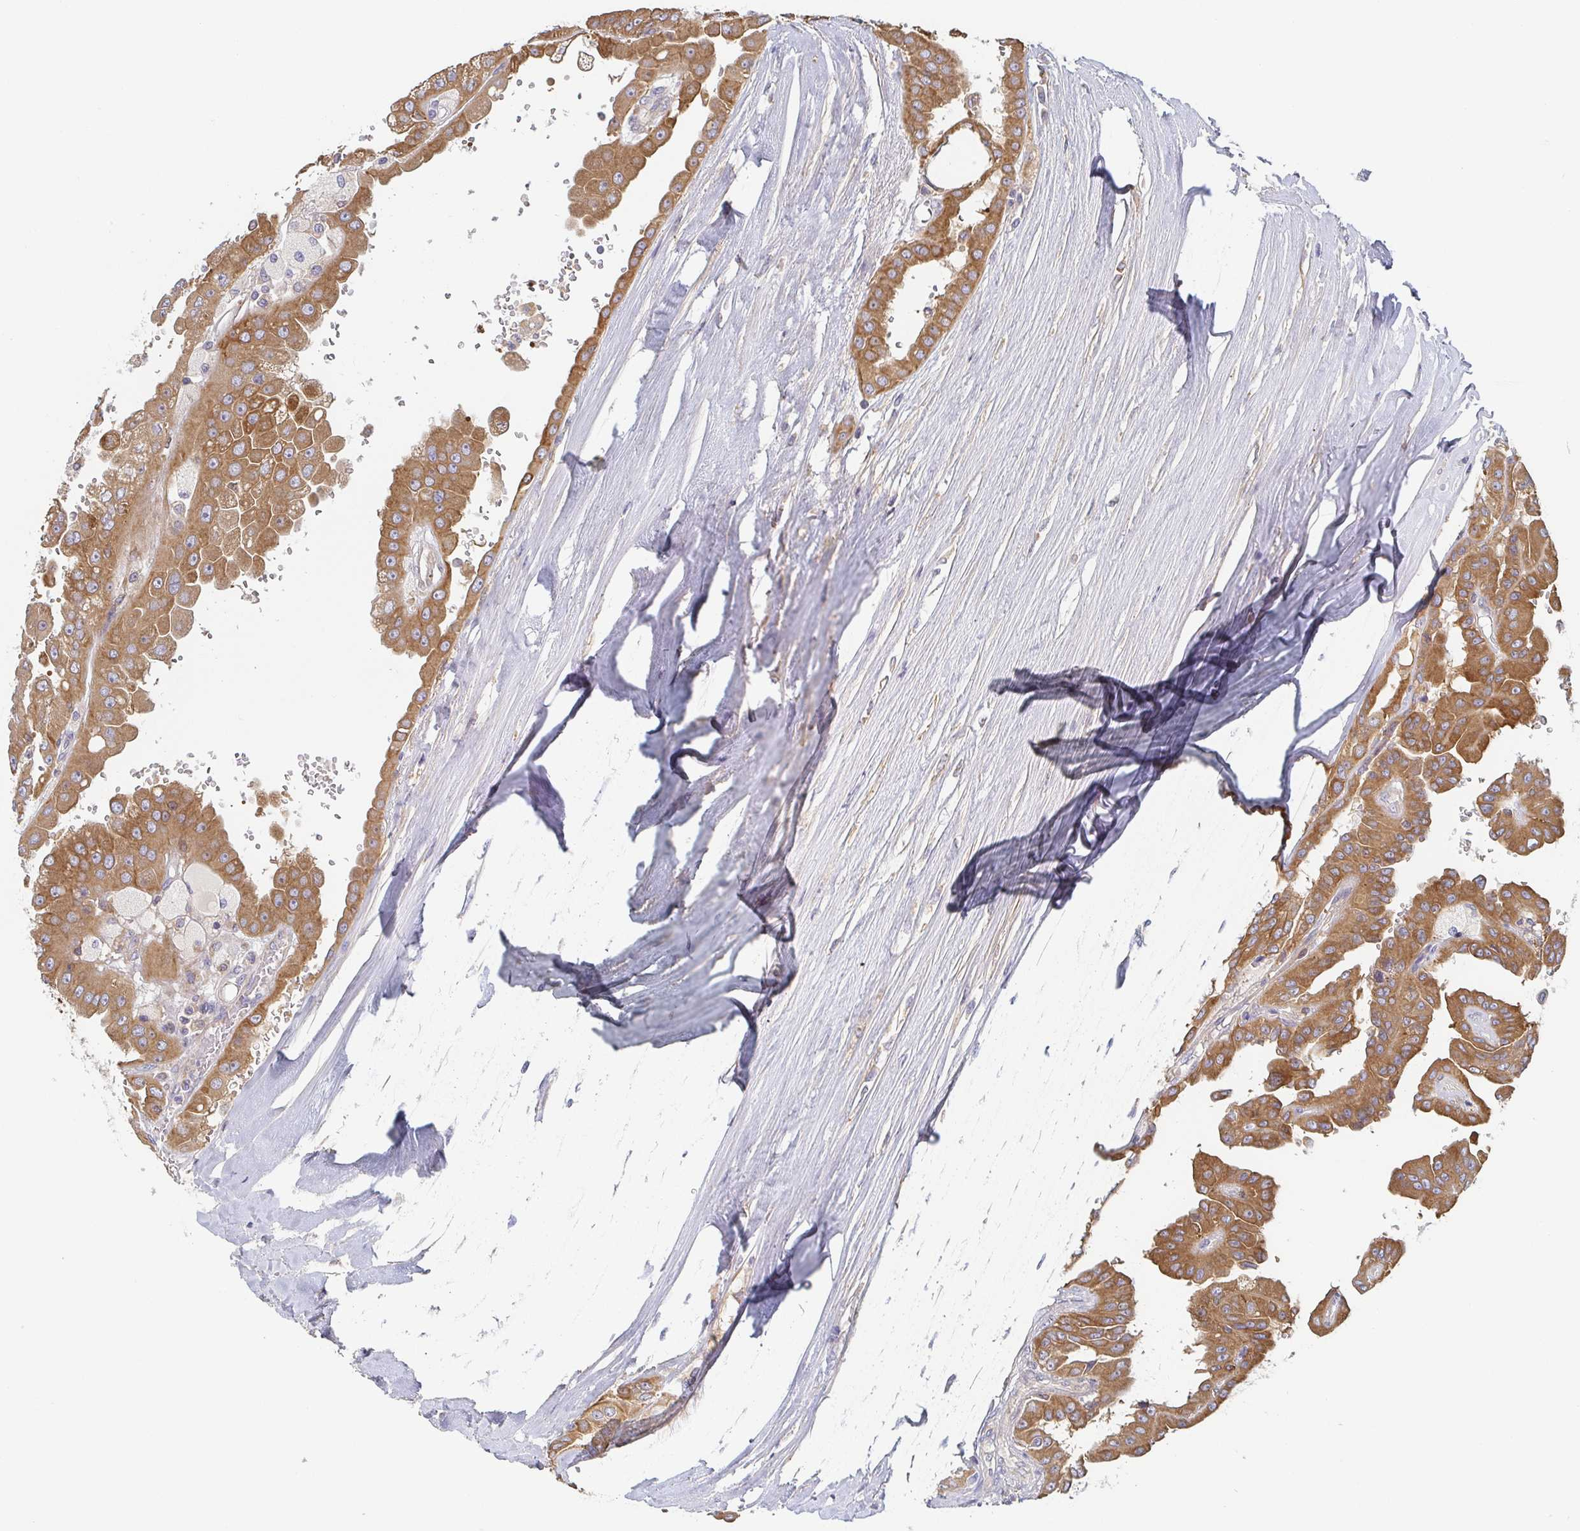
{"staining": {"intensity": "moderate", "quantity": ">75%", "location": "cytoplasmic/membranous"}, "tissue": "renal cancer", "cell_type": "Tumor cells", "image_type": "cancer", "snomed": [{"axis": "morphology", "description": "Adenocarcinoma, NOS"}, {"axis": "topography", "description": "Kidney"}], "caption": "Immunohistochemistry (IHC) (DAB (3,3'-diaminobenzidine)) staining of adenocarcinoma (renal) shows moderate cytoplasmic/membranous protein positivity in about >75% of tumor cells.", "gene": "TUFT1", "patient": {"sex": "male", "age": 58}}